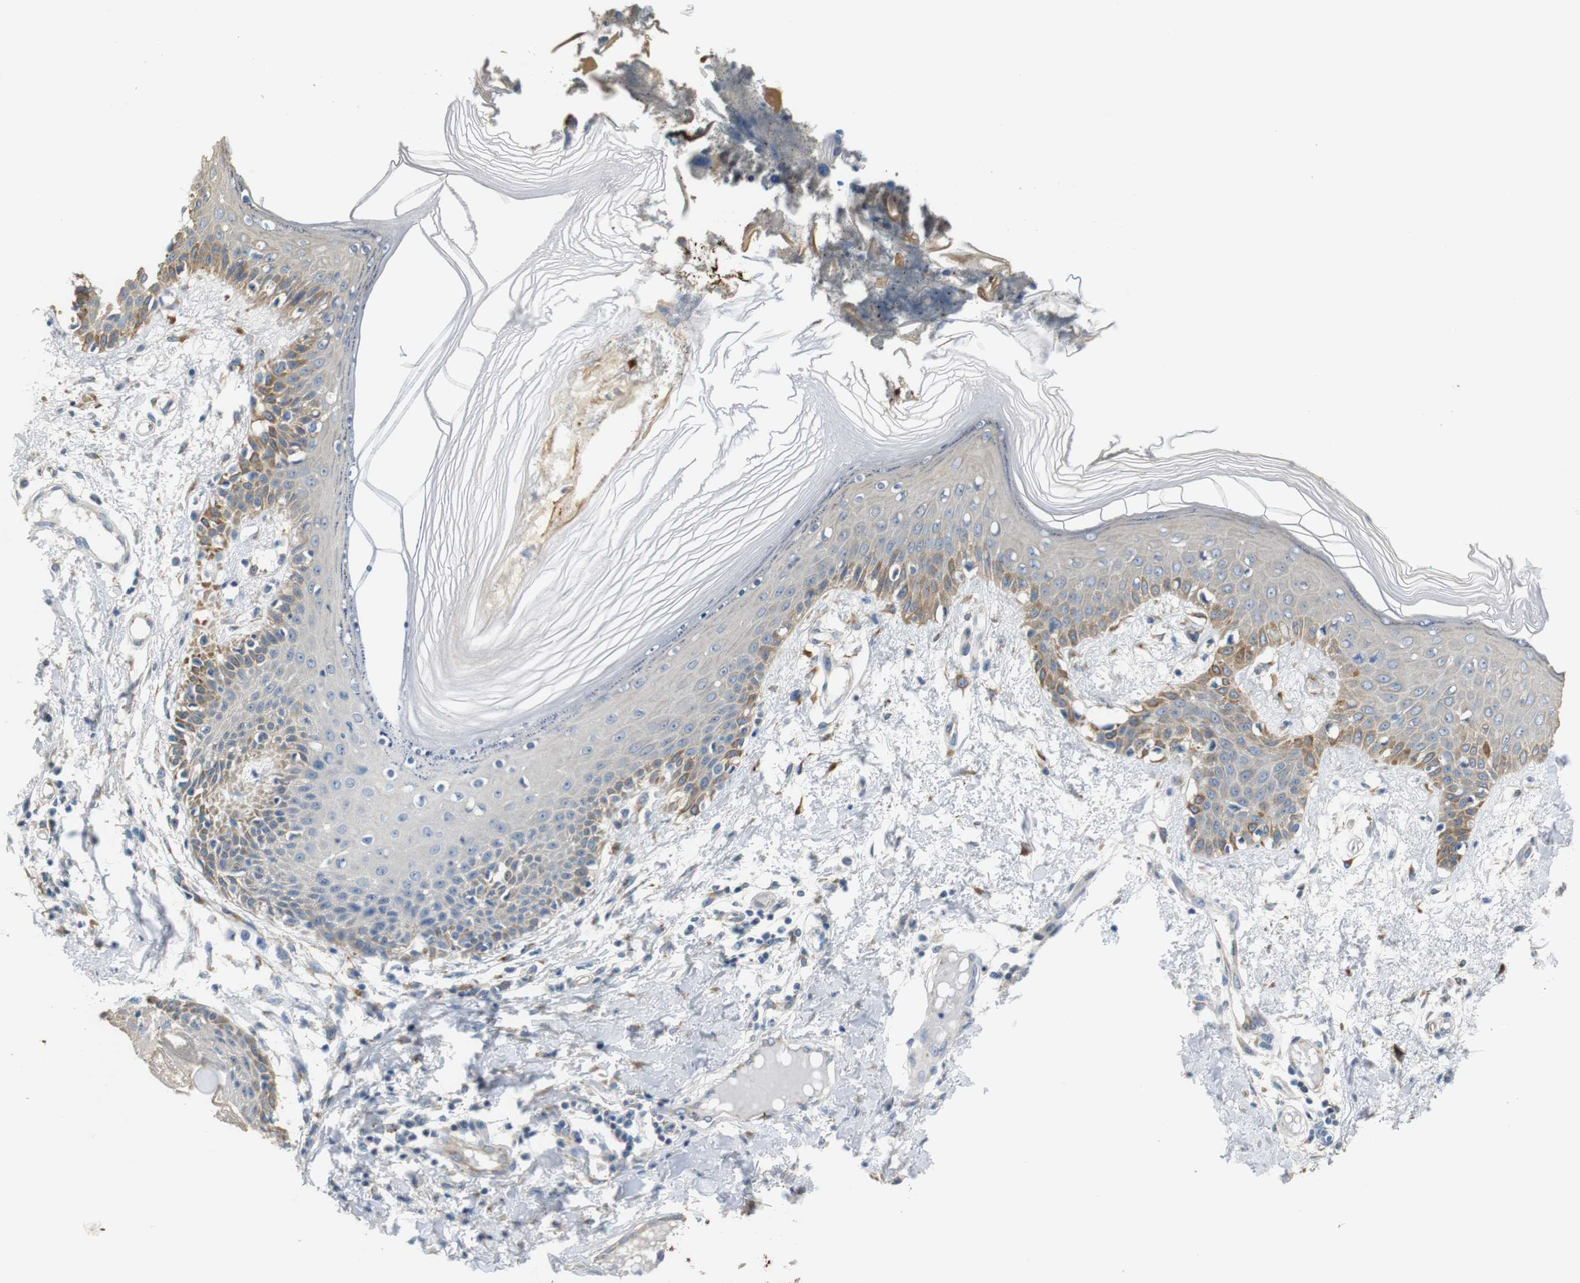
{"staining": {"intensity": "moderate", "quantity": ">75%", "location": "cytoplasmic/membranous"}, "tissue": "skin", "cell_type": "Fibroblasts", "image_type": "normal", "snomed": [{"axis": "morphology", "description": "Normal tissue, NOS"}, {"axis": "topography", "description": "Skin"}], "caption": "A photomicrograph of skin stained for a protein exhibits moderate cytoplasmic/membranous brown staining in fibroblasts.", "gene": "UNC5CL", "patient": {"sex": "male", "age": 53}}